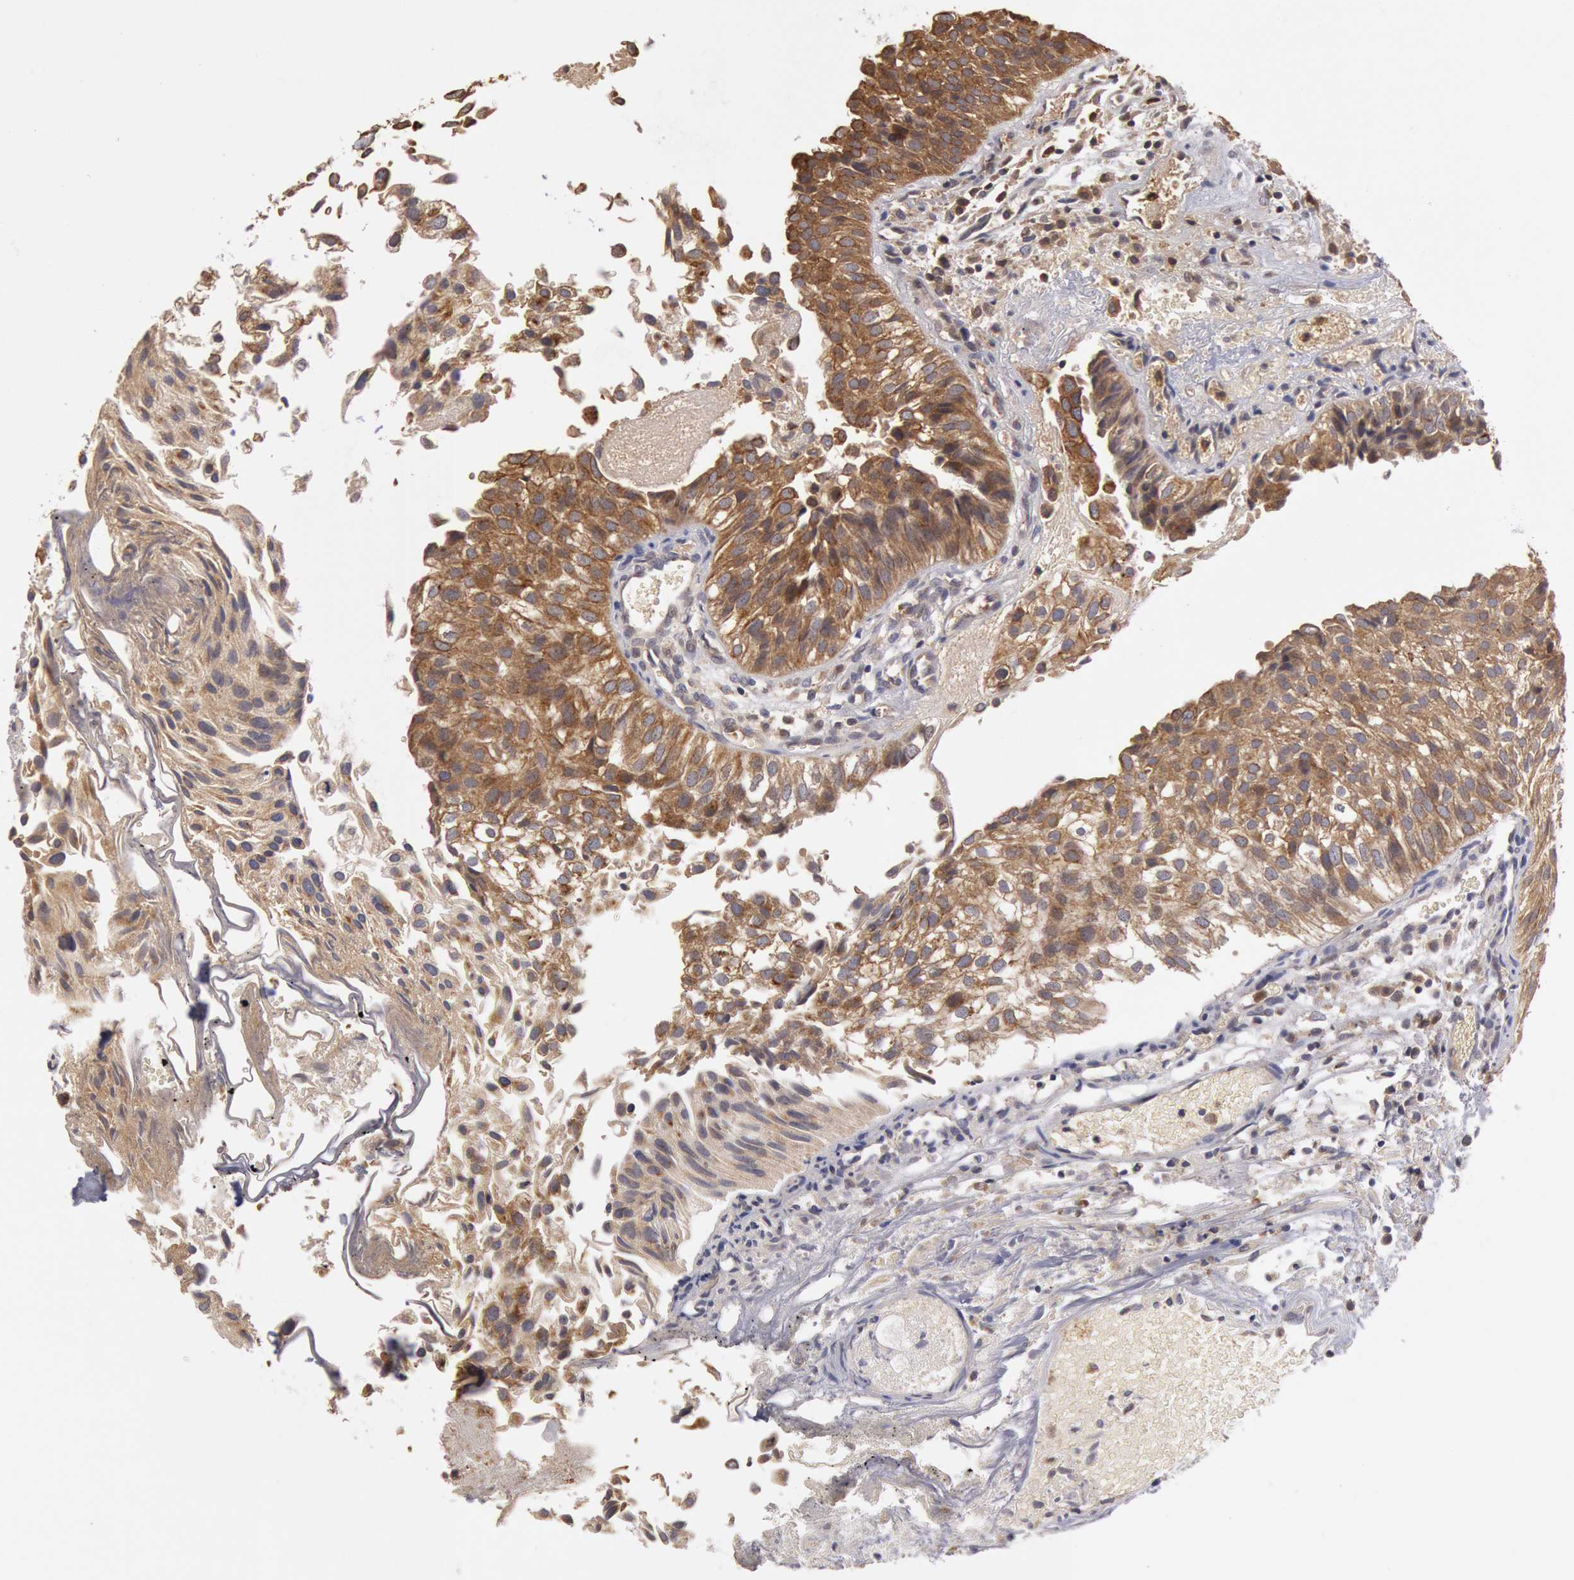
{"staining": {"intensity": "strong", "quantity": ">75%", "location": "cytoplasmic/membranous"}, "tissue": "urothelial cancer", "cell_type": "Tumor cells", "image_type": "cancer", "snomed": [{"axis": "morphology", "description": "Urothelial carcinoma, Low grade"}, {"axis": "topography", "description": "Urinary bladder"}], "caption": "Immunohistochemistry (IHC) (DAB) staining of human urothelial carcinoma (low-grade) shows strong cytoplasmic/membranous protein staining in about >75% of tumor cells. (Stains: DAB (3,3'-diaminobenzidine) in brown, nuclei in blue, Microscopy: brightfield microscopy at high magnification).", "gene": "PLA2G6", "patient": {"sex": "female", "age": 89}}